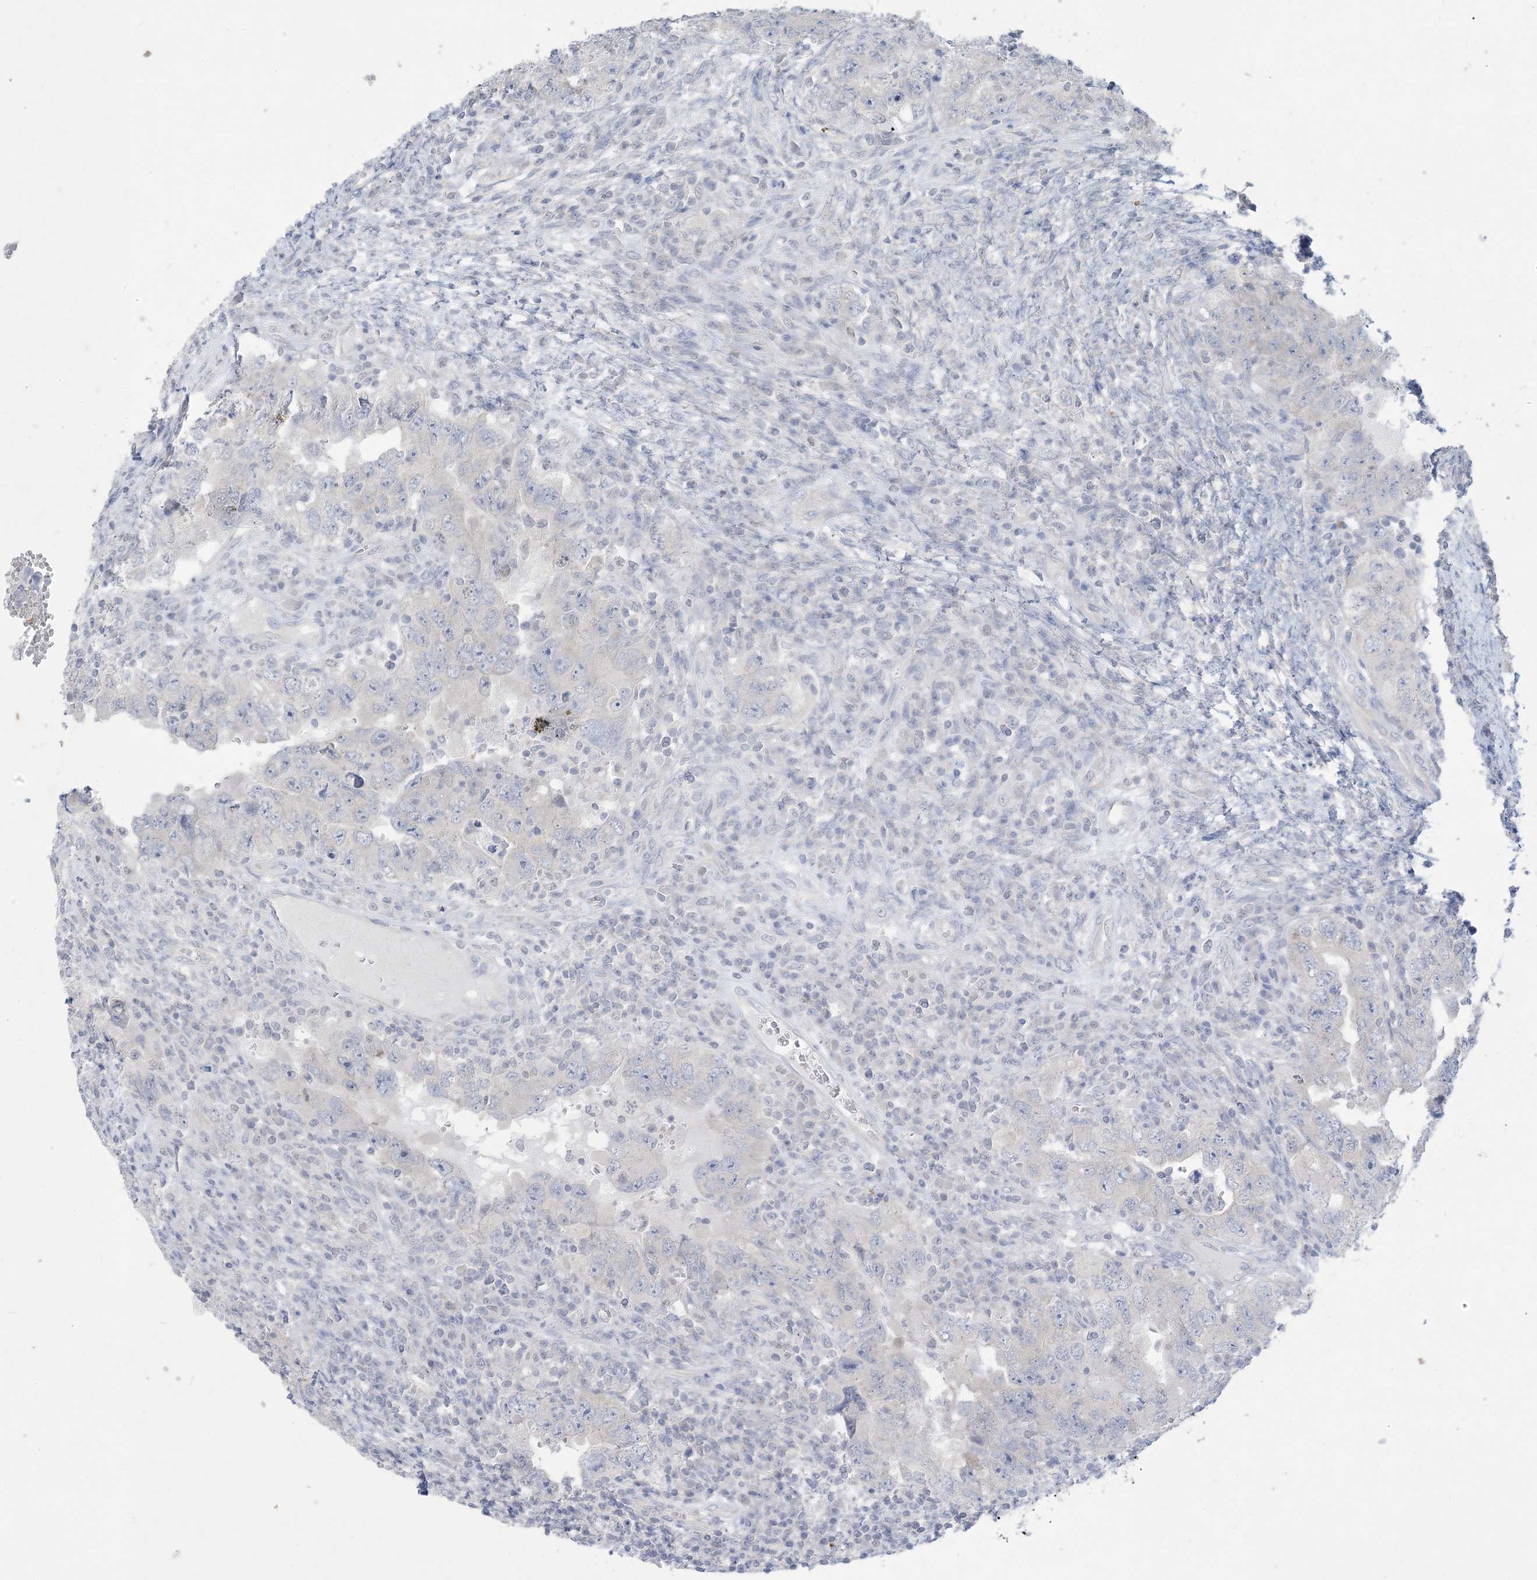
{"staining": {"intensity": "negative", "quantity": "none", "location": "none"}, "tissue": "testis cancer", "cell_type": "Tumor cells", "image_type": "cancer", "snomed": [{"axis": "morphology", "description": "Carcinoma, Embryonal, NOS"}, {"axis": "topography", "description": "Testis"}], "caption": "The IHC histopathology image has no significant expression in tumor cells of testis cancer tissue.", "gene": "KIF3A", "patient": {"sex": "male", "age": 26}}